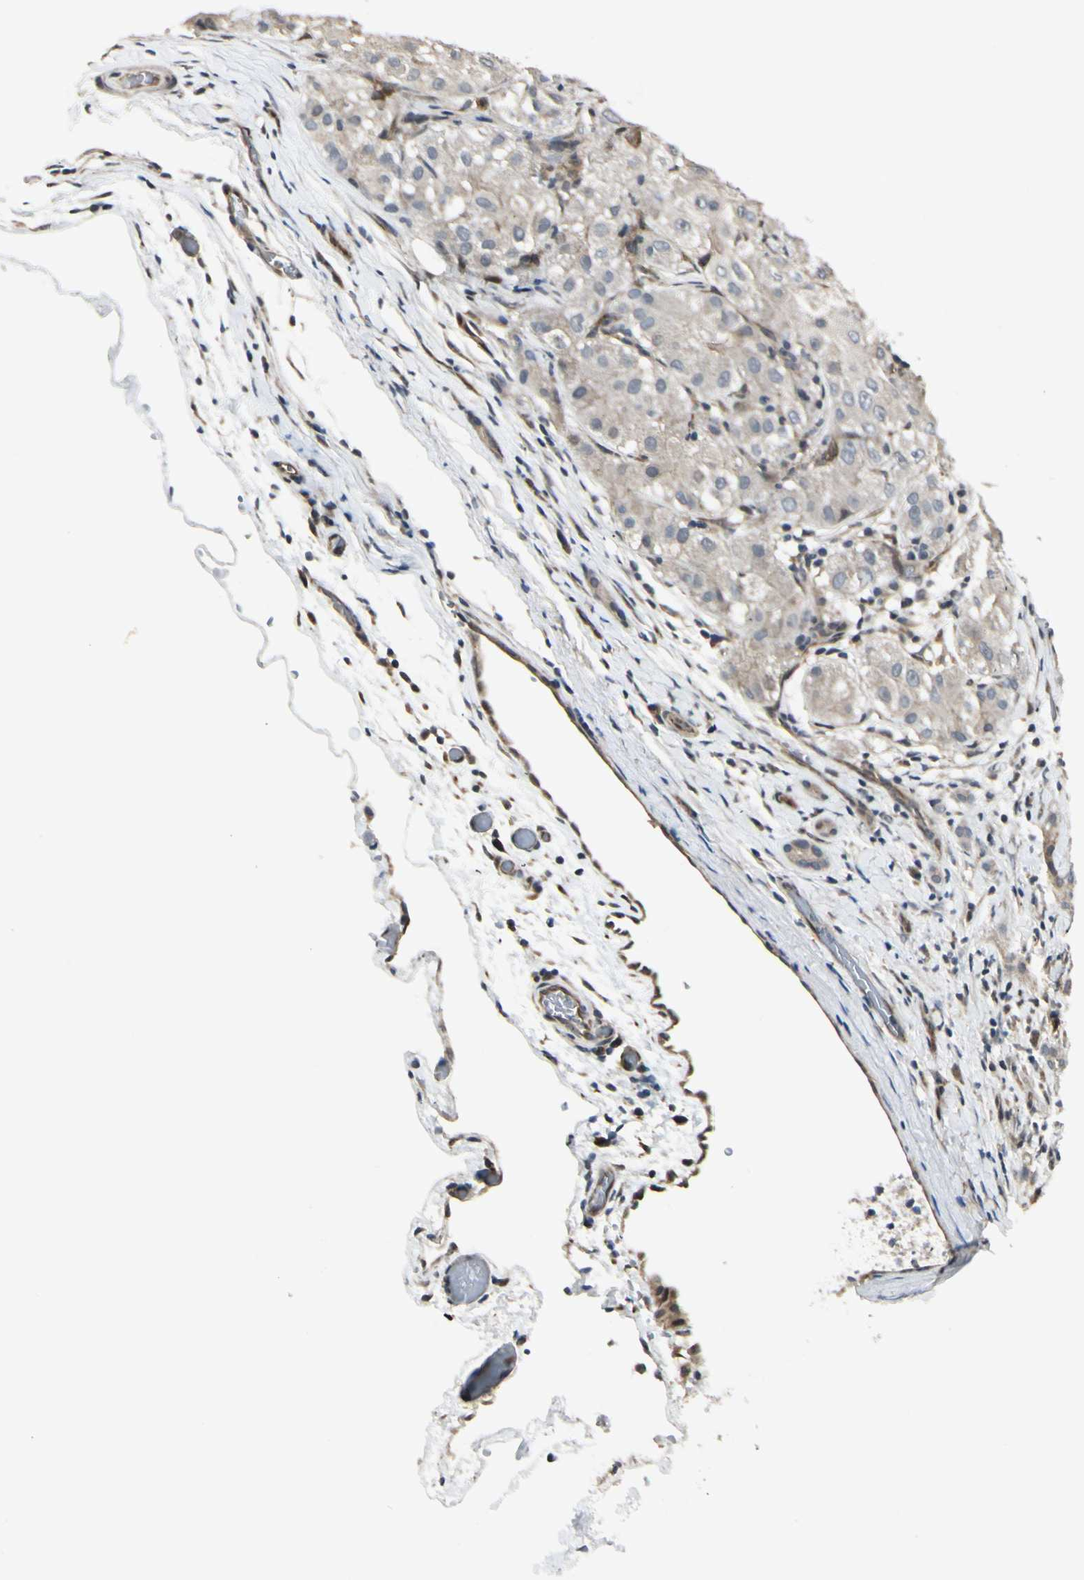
{"staining": {"intensity": "weak", "quantity": "25%-75%", "location": "cytoplasmic/membranous"}, "tissue": "liver cancer", "cell_type": "Tumor cells", "image_type": "cancer", "snomed": [{"axis": "morphology", "description": "Carcinoma, Hepatocellular, NOS"}, {"axis": "topography", "description": "Liver"}], "caption": "Immunohistochemical staining of human hepatocellular carcinoma (liver) shows low levels of weak cytoplasmic/membranous expression in about 25%-75% of tumor cells. (brown staining indicates protein expression, while blue staining denotes nuclei).", "gene": "SVBP", "patient": {"sex": "male", "age": 80}}